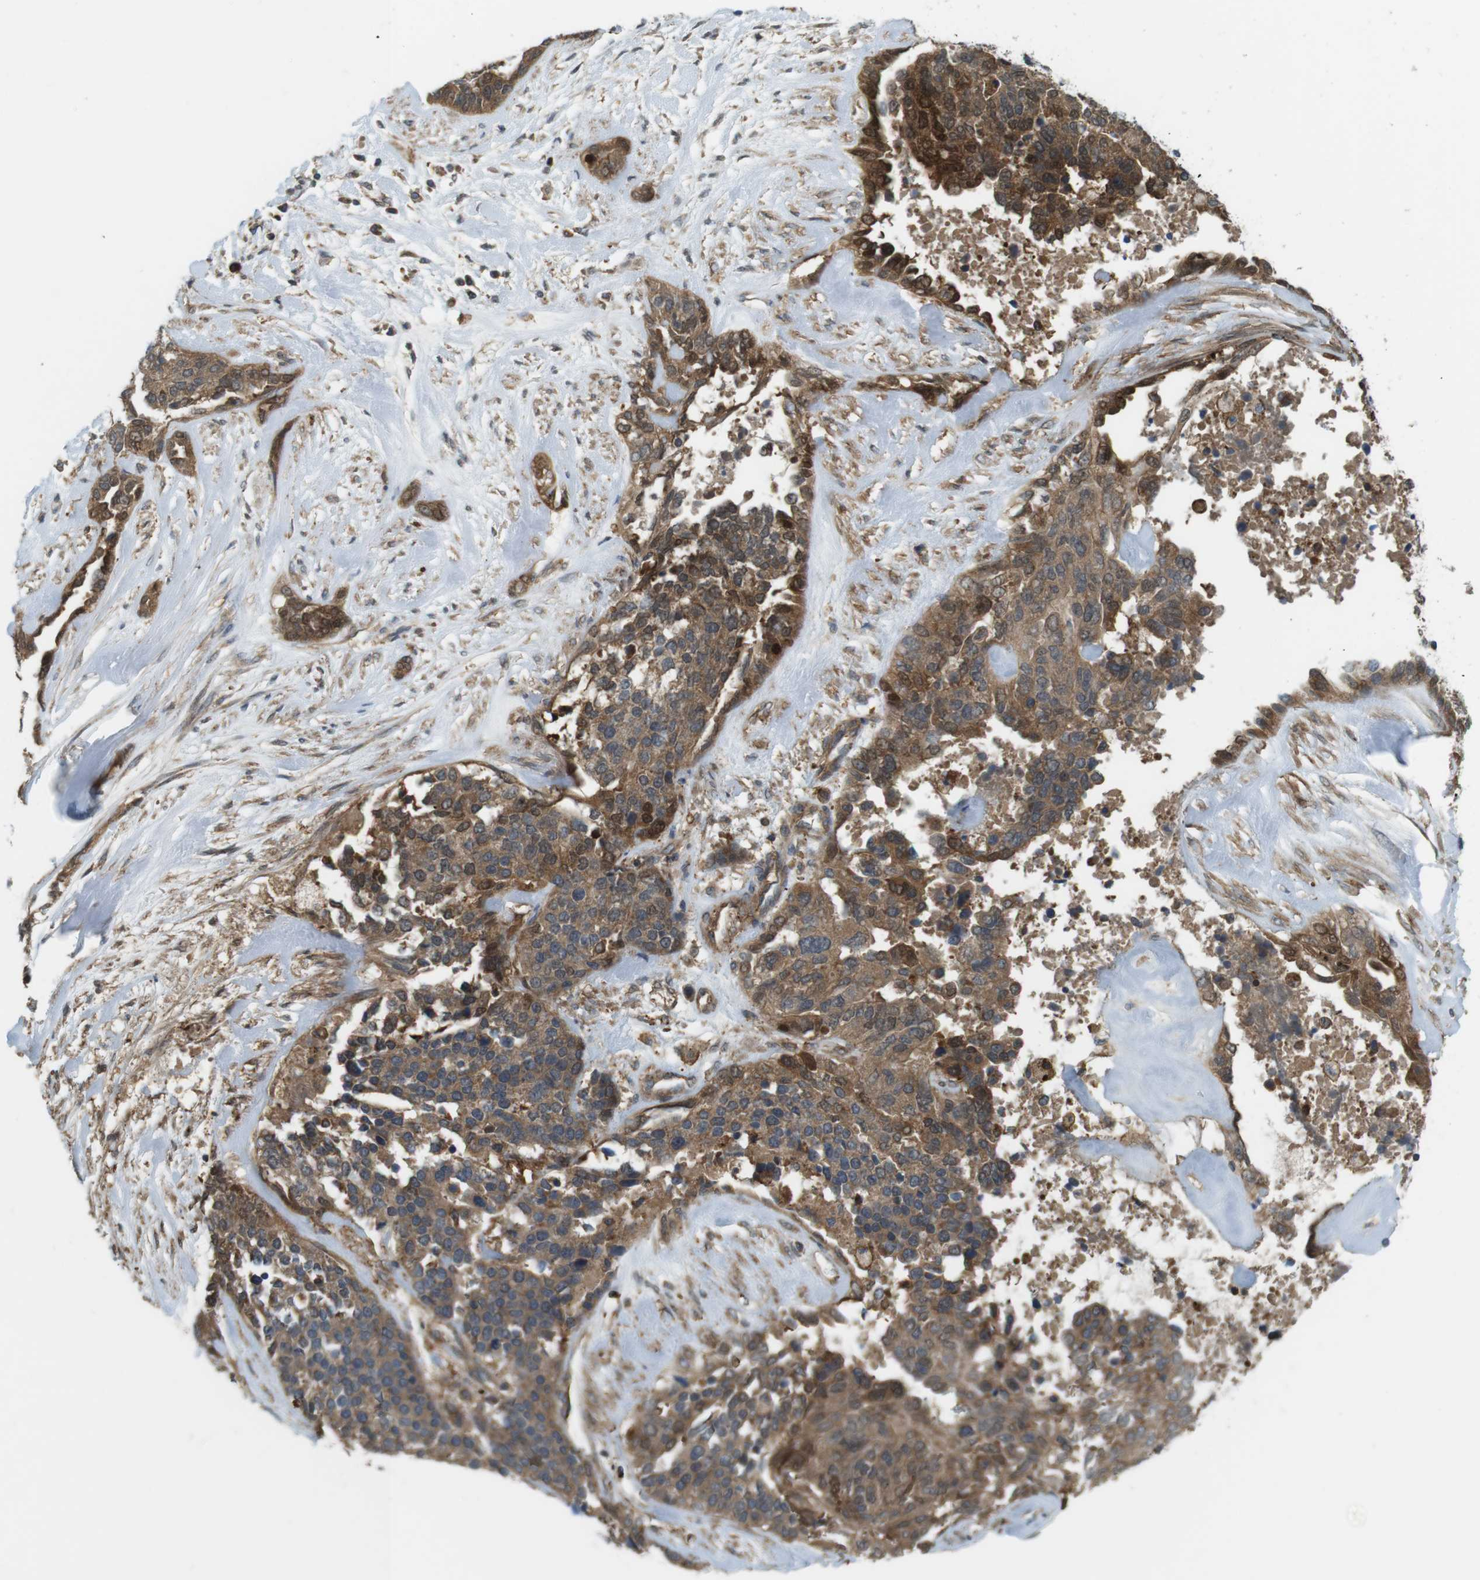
{"staining": {"intensity": "strong", "quantity": ">75%", "location": "cytoplasmic/membranous,nuclear"}, "tissue": "ovarian cancer", "cell_type": "Tumor cells", "image_type": "cancer", "snomed": [{"axis": "morphology", "description": "Cystadenocarcinoma, serous, NOS"}, {"axis": "topography", "description": "Ovary"}], "caption": "Immunohistochemistry (DAB) staining of ovarian cancer reveals strong cytoplasmic/membranous and nuclear protein staining in approximately >75% of tumor cells.", "gene": "DDAH2", "patient": {"sex": "female", "age": 44}}